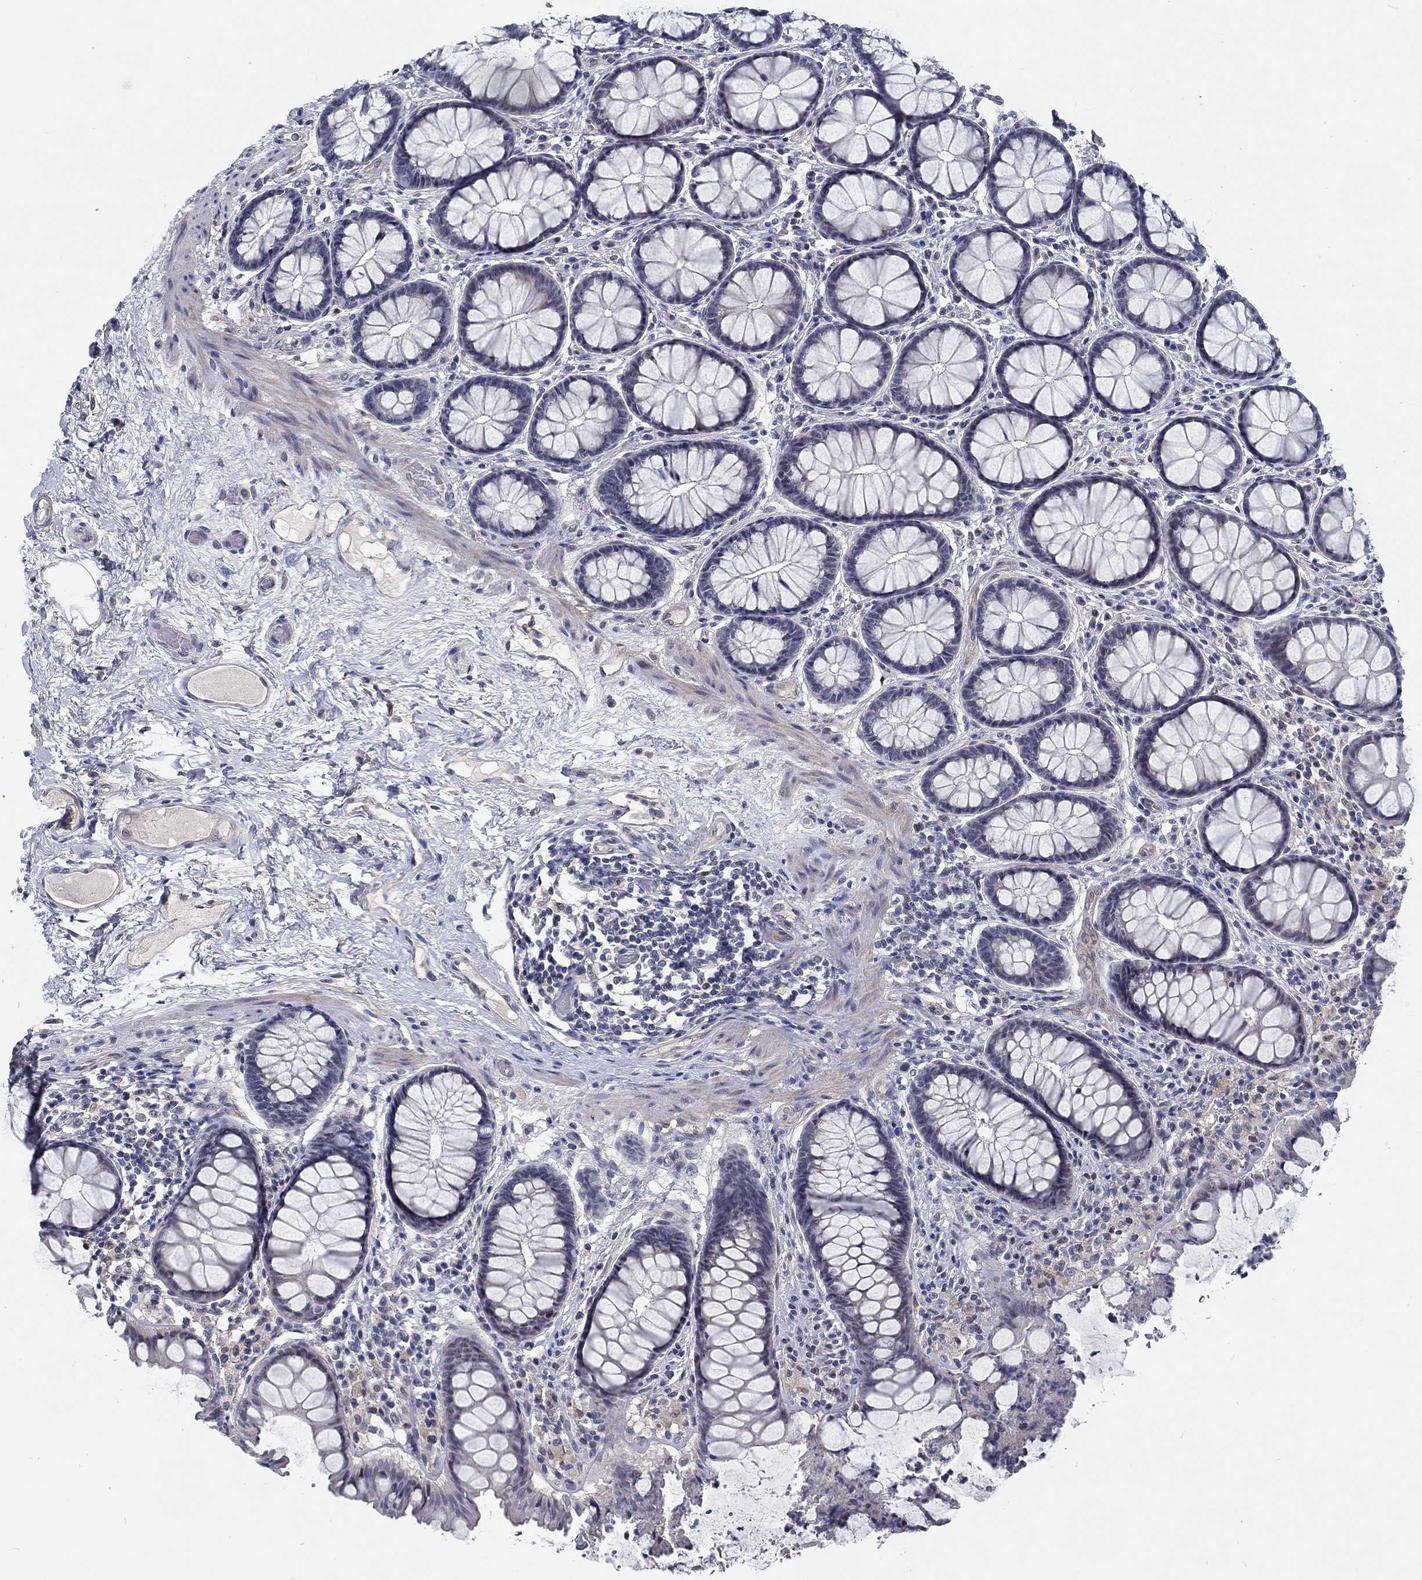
{"staining": {"intensity": "weak", "quantity": ">75%", "location": "cytoplasmic/membranous"}, "tissue": "colon", "cell_type": "Endothelial cells", "image_type": "normal", "snomed": [{"axis": "morphology", "description": "Normal tissue, NOS"}, {"axis": "topography", "description": "Colon"}], "caption": "Endothelial cells exhibit low levels of weak cytoplasmic/membranous staining in about >75% of cells in benign human colon. (brown staining indicates protein expression, while blue staining denotes nuclei).", "gene": "MYBPC1", "patient": {"sex": "female", "age": 65}}